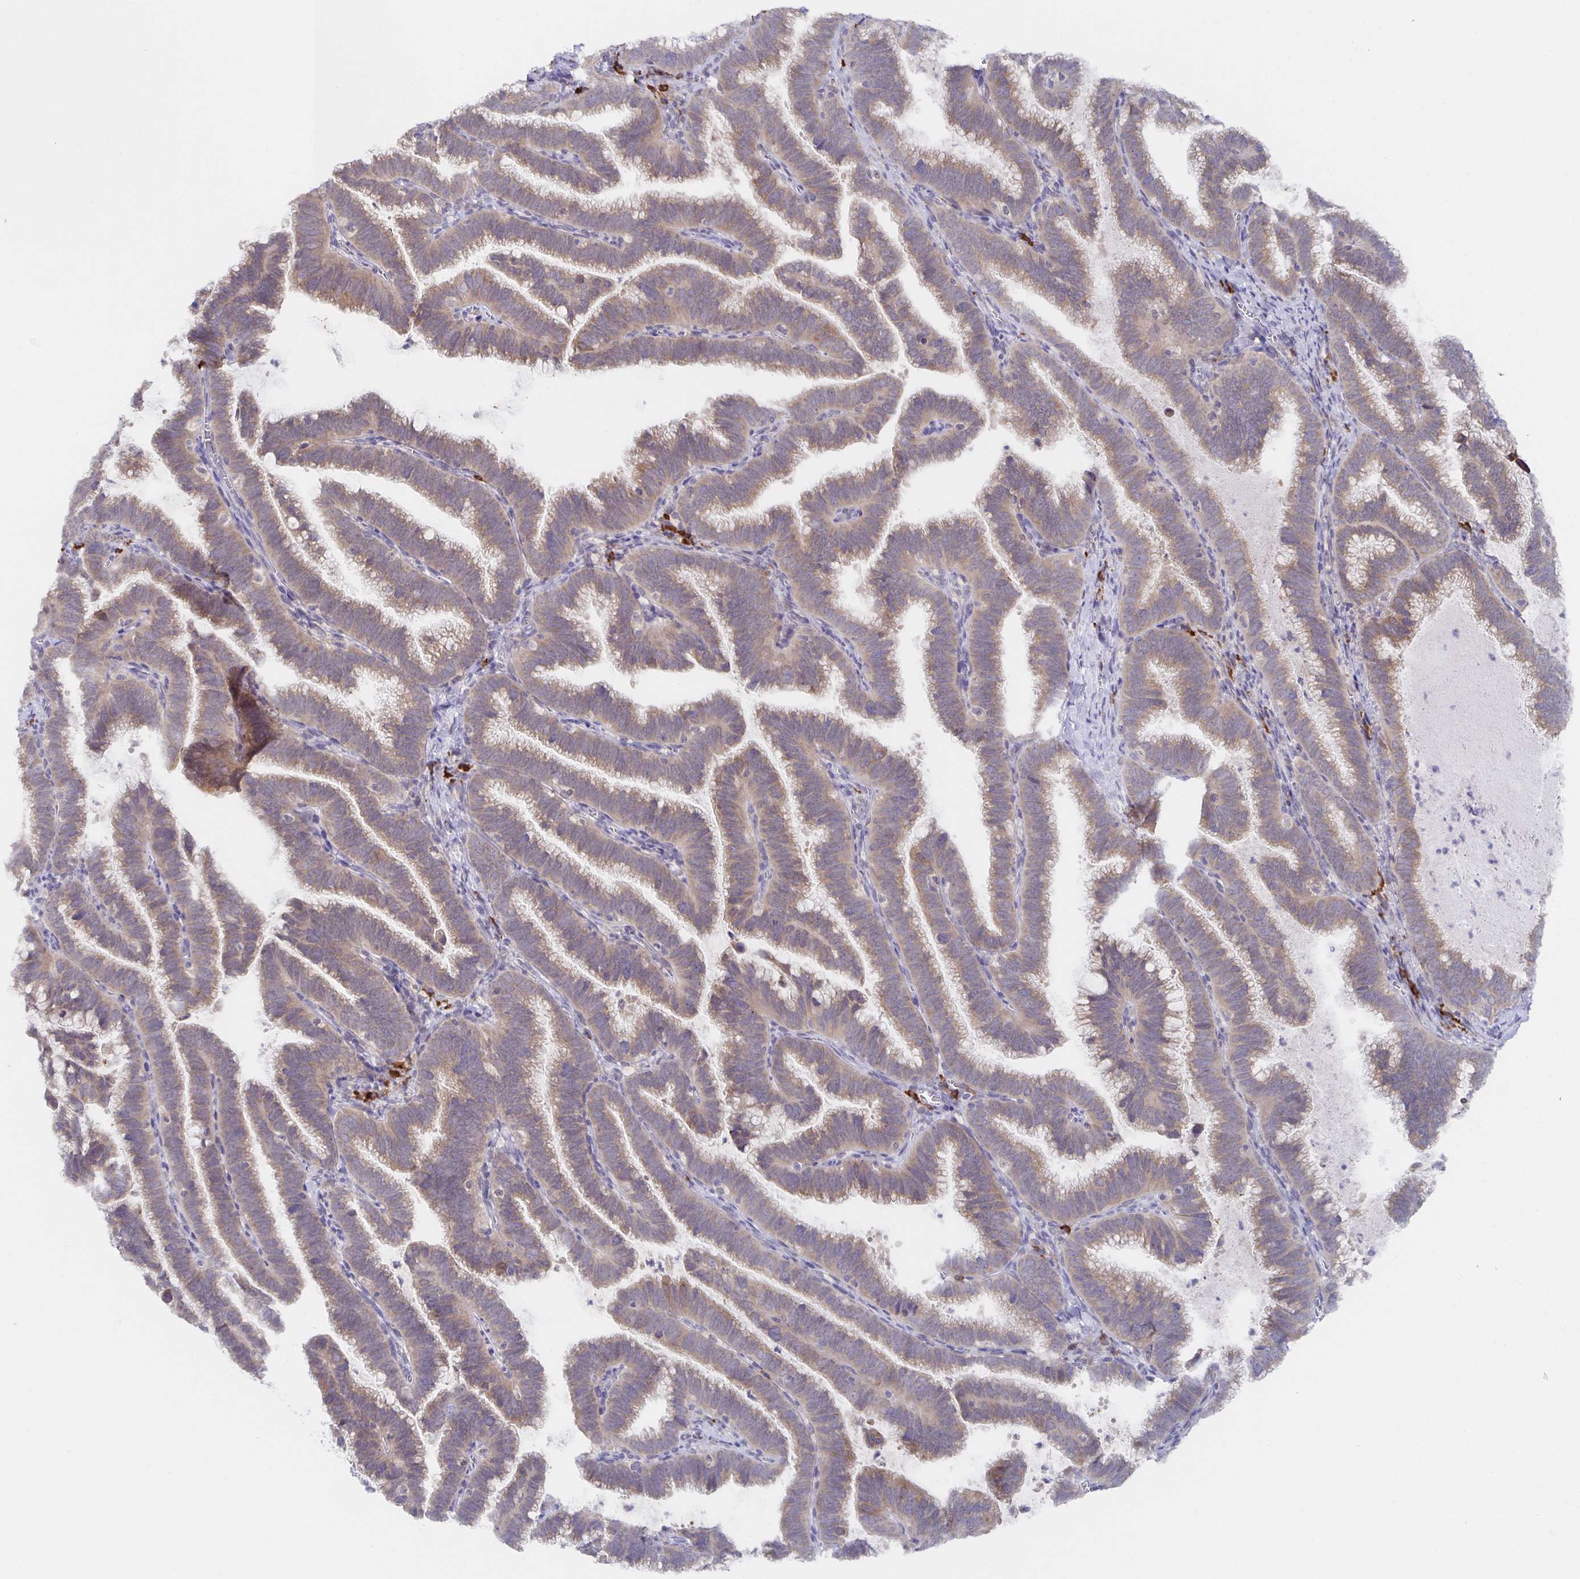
{"staining": {"intensity": "weak", "quantity": ">75%", "location": "cytoplasmic/membranous"}, "tissue": "cervical cancer", "cell_type": "Tumor cells", "image_type": "cancer", "snomed": [{"axis": "morphology", "description": "Adenocarcinoma, NOS"}, {"axis": "topography", "description": "Cervix"}], "caption": "This photomicrograph demonstrates immunohistochemistry (IHC) staining of adenocarcinoma (cervical), with low weak cytoplasmic/membranous expression in about >75% of tumor cells.", "gene": "BAD", "patient": {"sex": "female", "age": 61}}